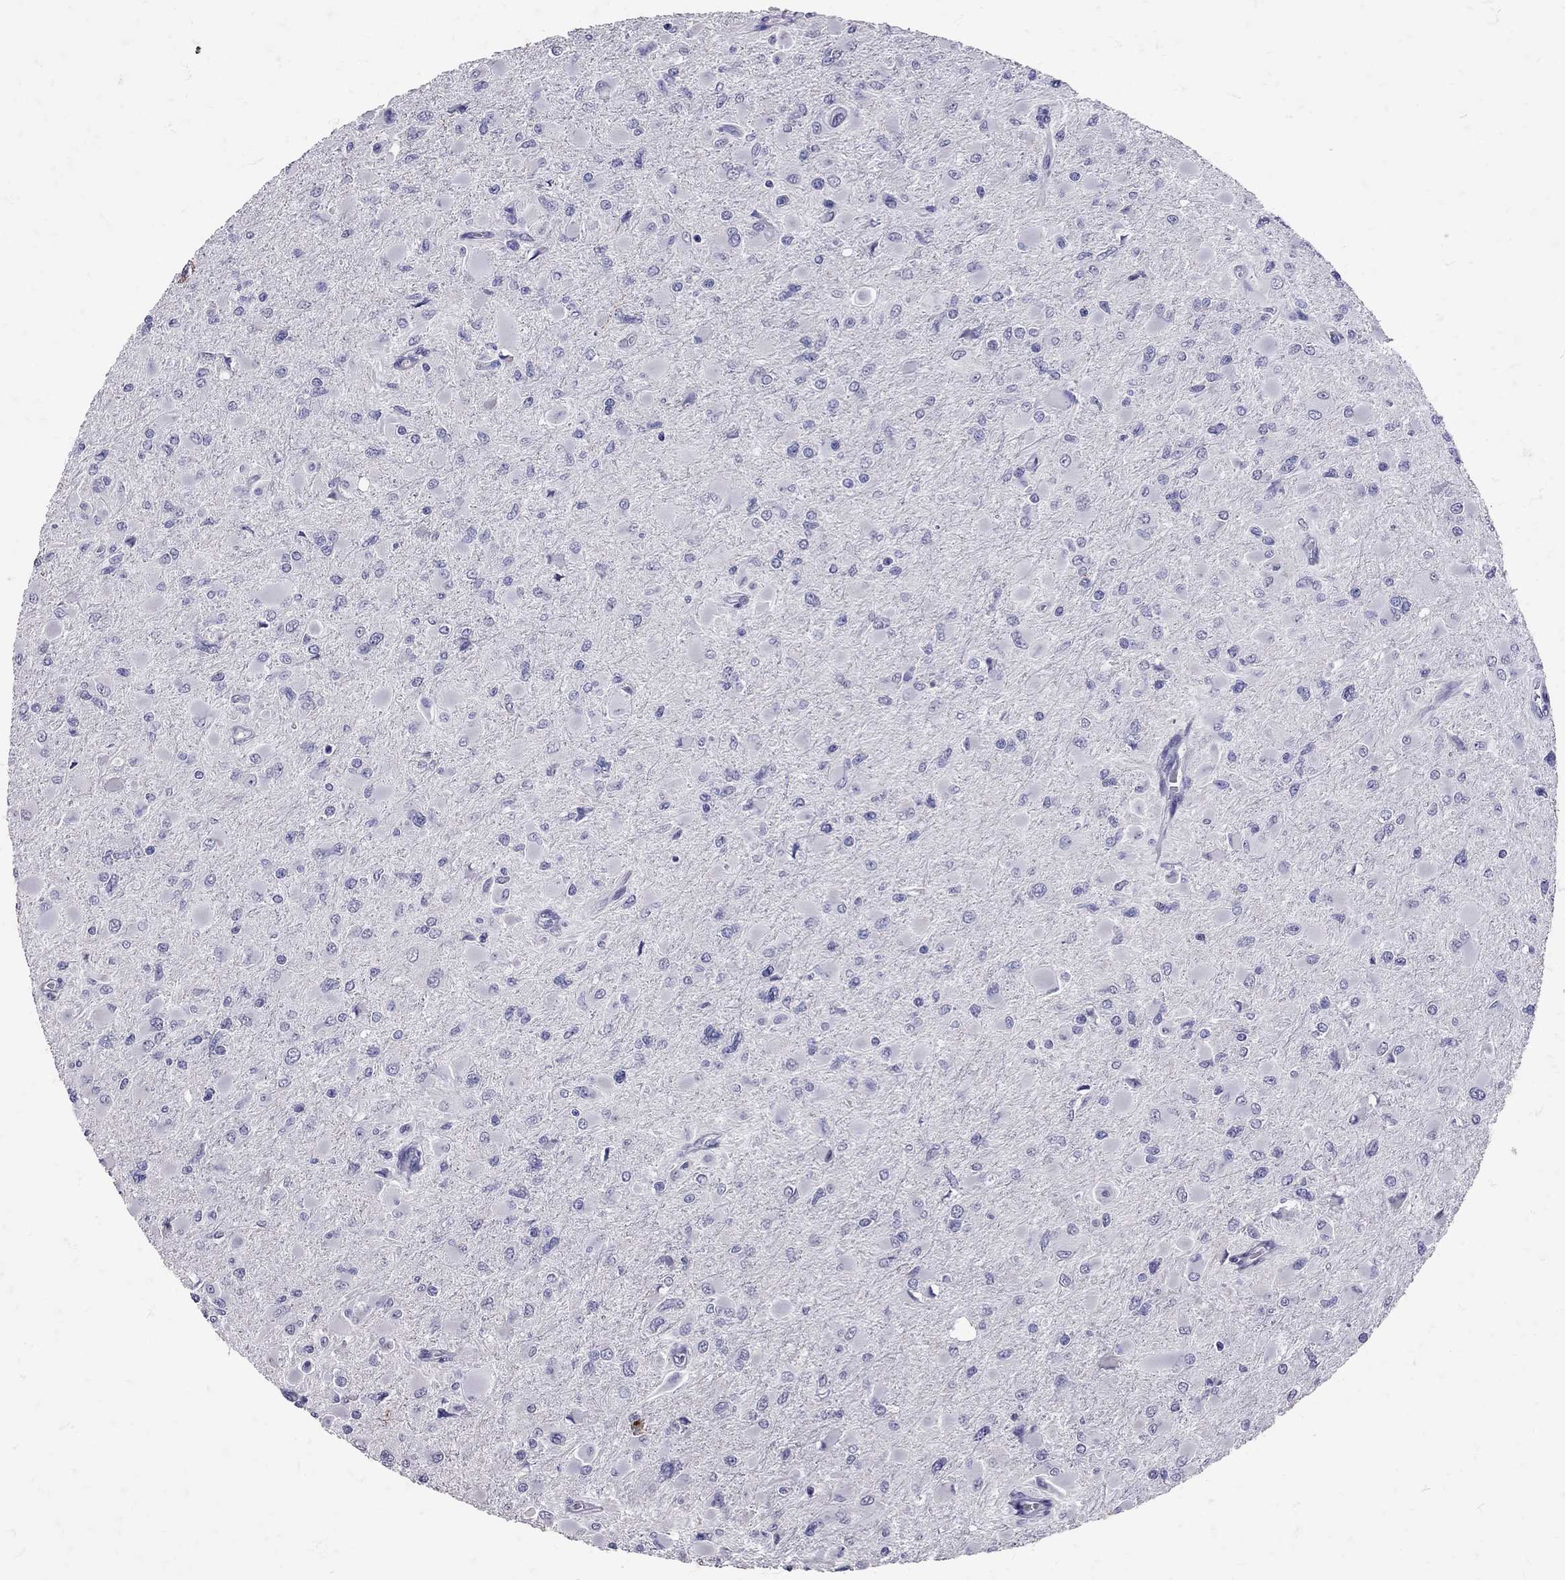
{"staining": {"intensity": "negative", "quantity": "none", "location": "none"}, "tissue": "glioma", "cell_type": "Tumor cells", "image_type": "cancer", "snomed": [{"axis": "morphology", "description": "Glioma, malignant, High grade"}, {"axis": "topography", "description": "Cerebral cortex"}], "caption": "There is no significant expression in tumor cells of glioma. The staining was performed using DAB to visualize the protein expression in brown, while the nuclei were stained in blue with hematoxylin (Magnification: 20x).", "gene": "SST", "patient": {"sex": "female", "age": 36}}